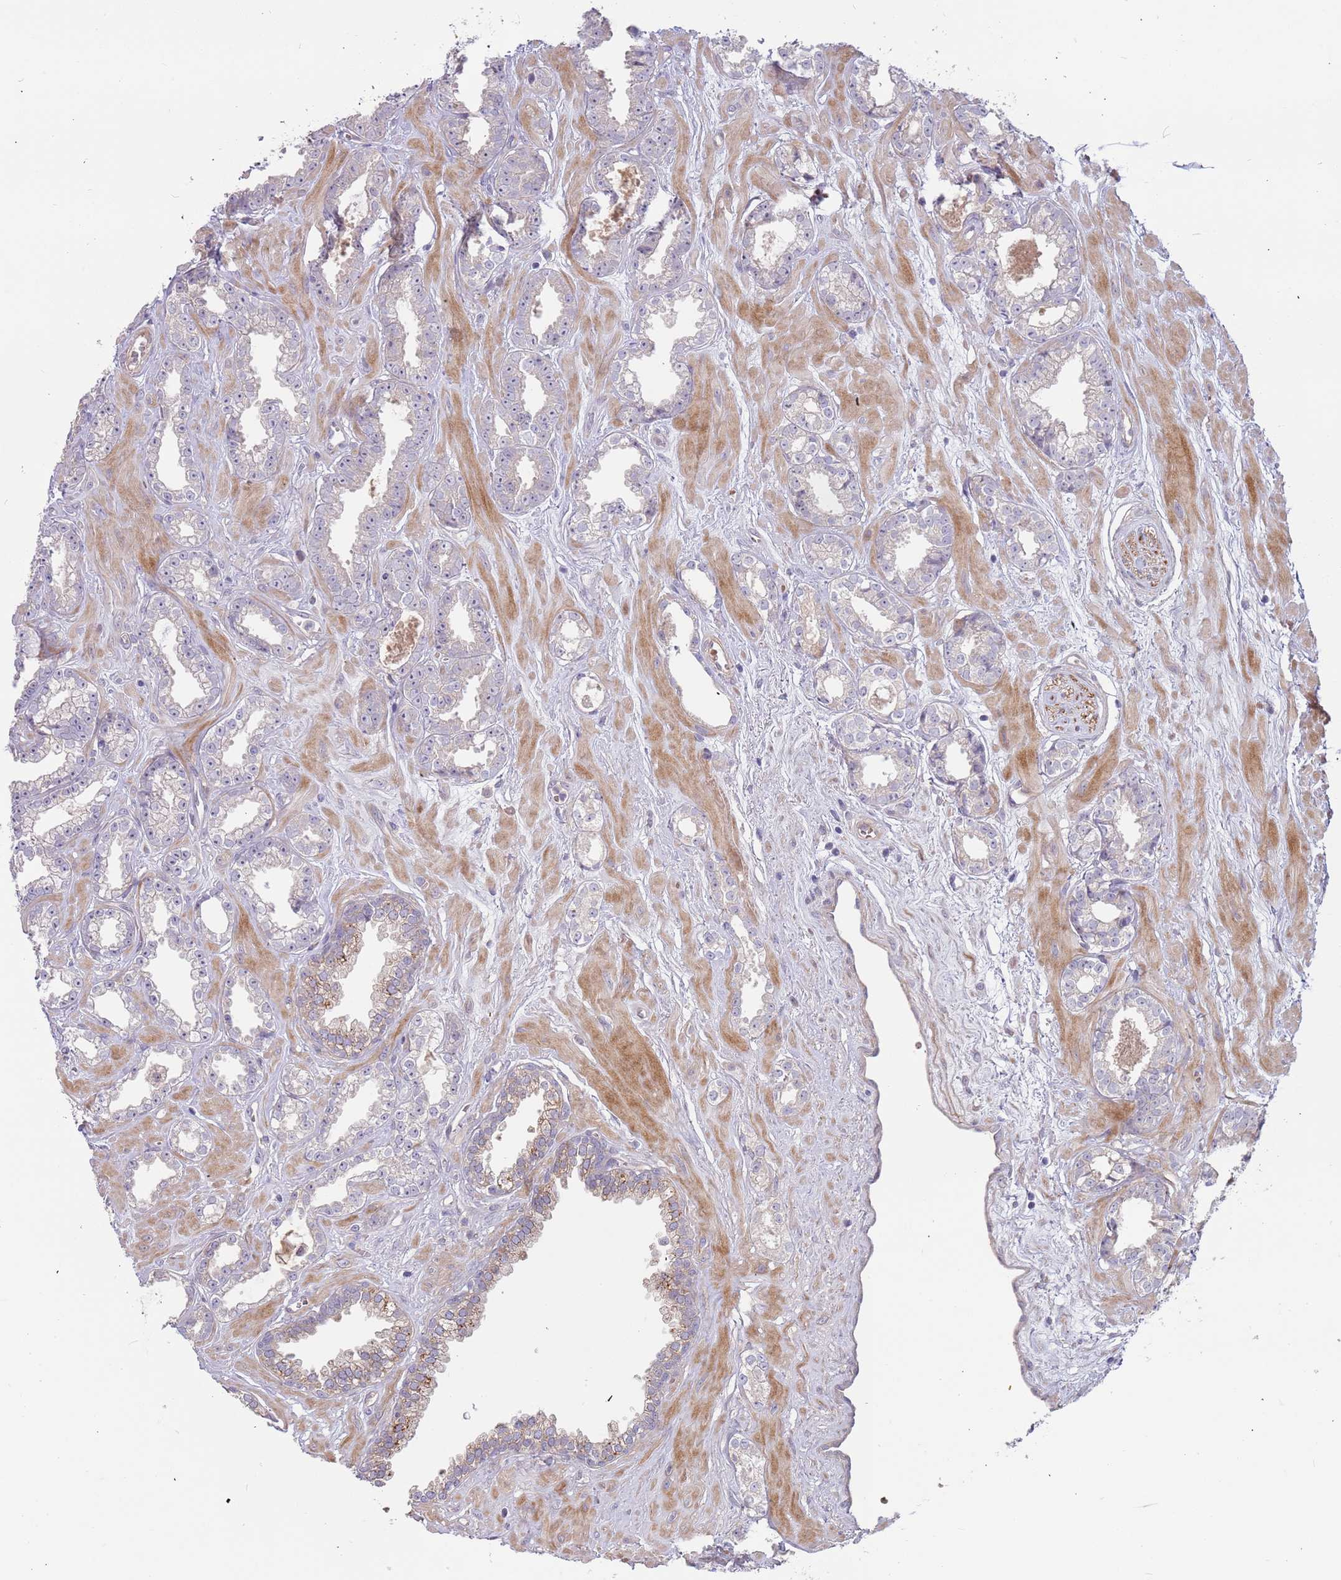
{"staining": {"intensity": "negative", "quantity": "none", "location": "none"}, "tissue": "prostate cancer", "cell_type": "Tumor cells", "image_type": "cancer", "snomed": [{"axis": "morphology", "description": "Adenocarcinoma, Low grade"}, {"axis": "topography", "description": "Prostate"}], "caption": "Tumor cells are negative for protein expression in human prostate cancer.", "gene": "TRAPPC6B", "patient": {"sex": "male", "age": 60}}